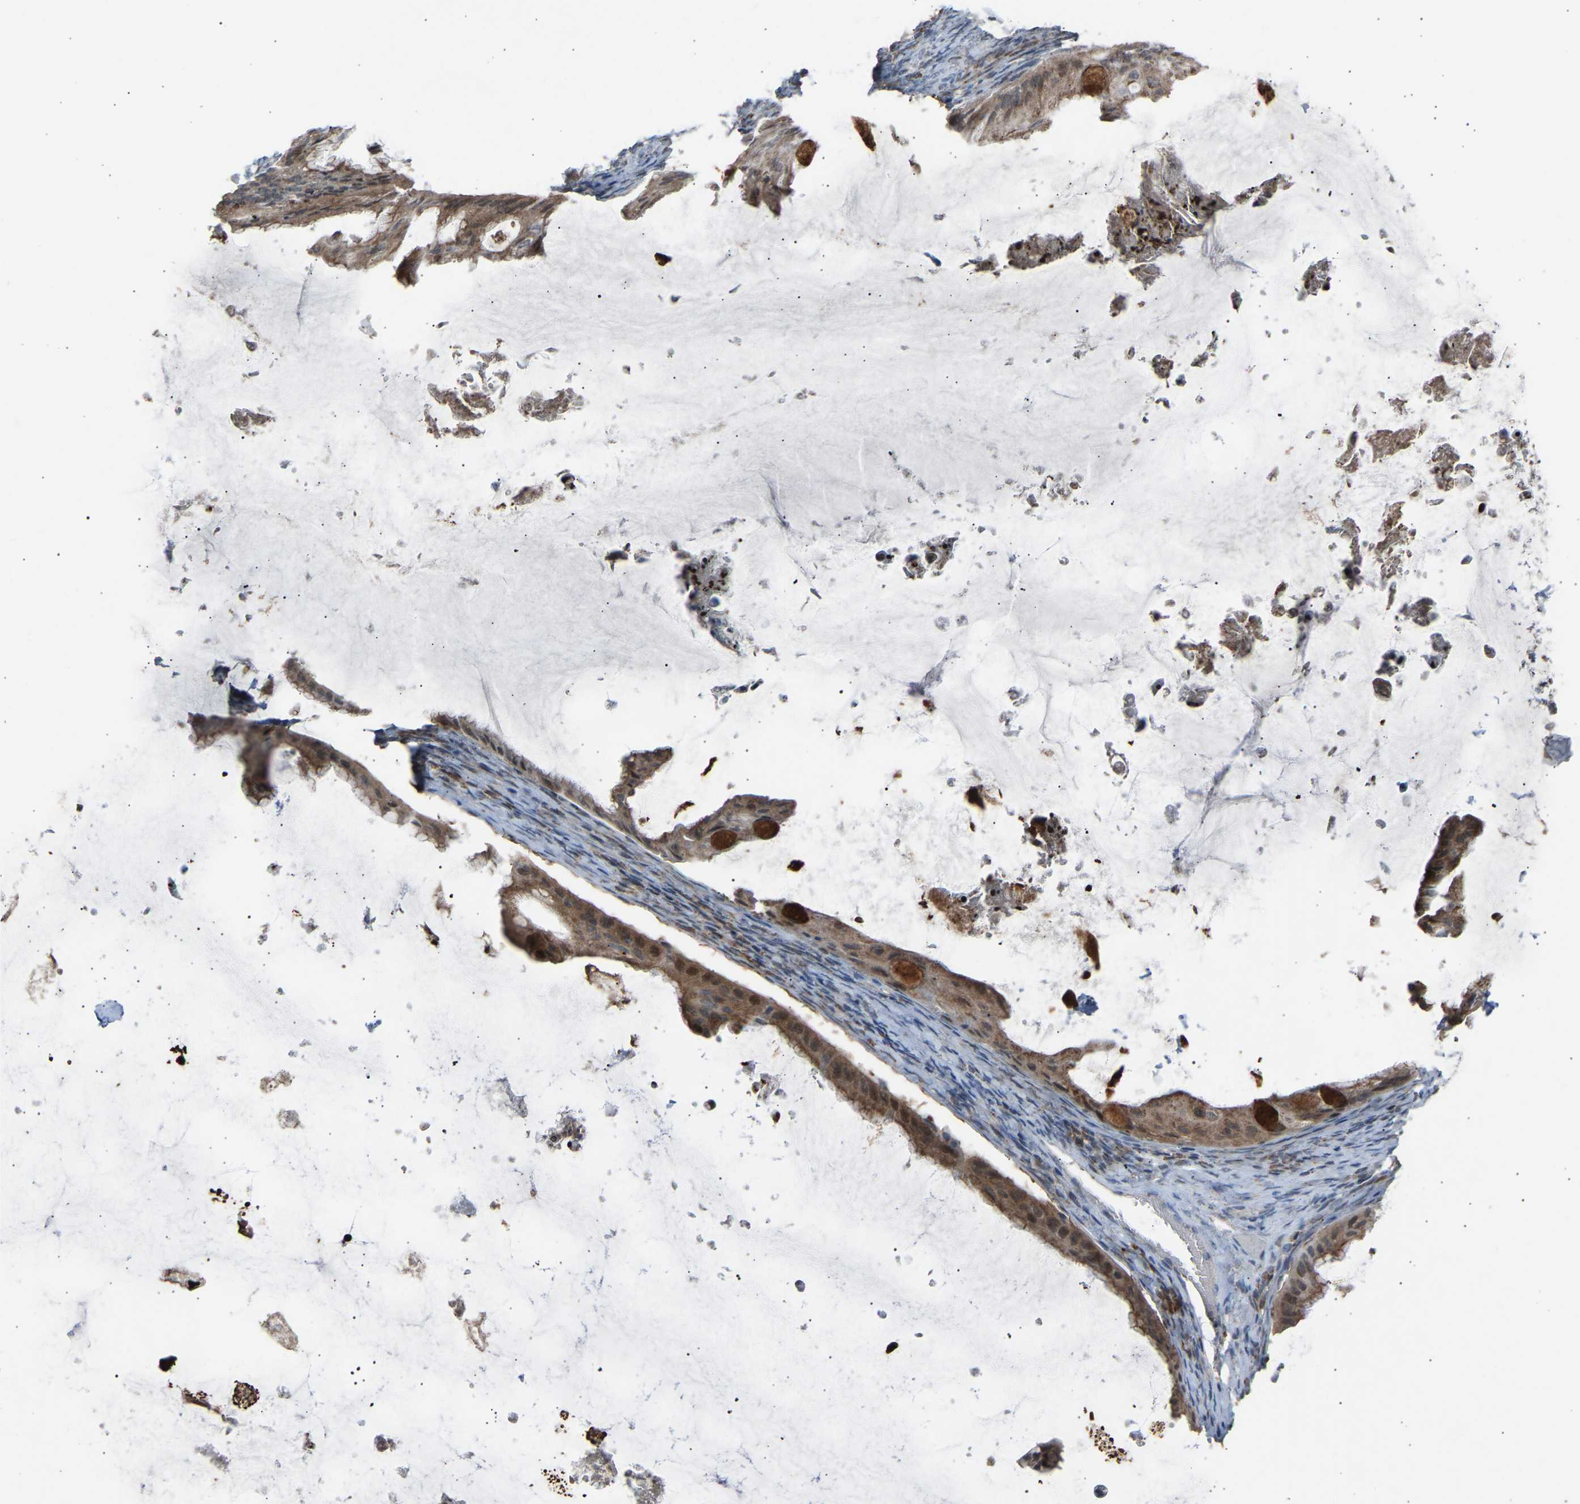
{"staining": {"intensity": "moderate", "quantity": ">75%", "location": "cytoplasmic/membranous"}, "tissue": "ovarian cancer", "cell_type": "Tumor cells", "image_type": "cancer", "snomed": [{"axis": "morphology", "description": "Cystadenocarcinoma, mucinous, NOS"}, {"axis": "topography", "description": "Ovary"}], "caption": "Immunohistochemistry staining of ovarian cancer (mucinous cystadenocarcinoma), which demonstrates medium levels of moderate cytoplasmic/membranous positivity in approximately >75% of tumor cells indicating moderate cytoplasmic/membranous protein expression. The staining was performed using DAB (brown) for protein detection and nuclei were counterstained in hematoxylin (blue).", "gene": "SLIRP", "patient": {"sex": "female", "age": 61}}